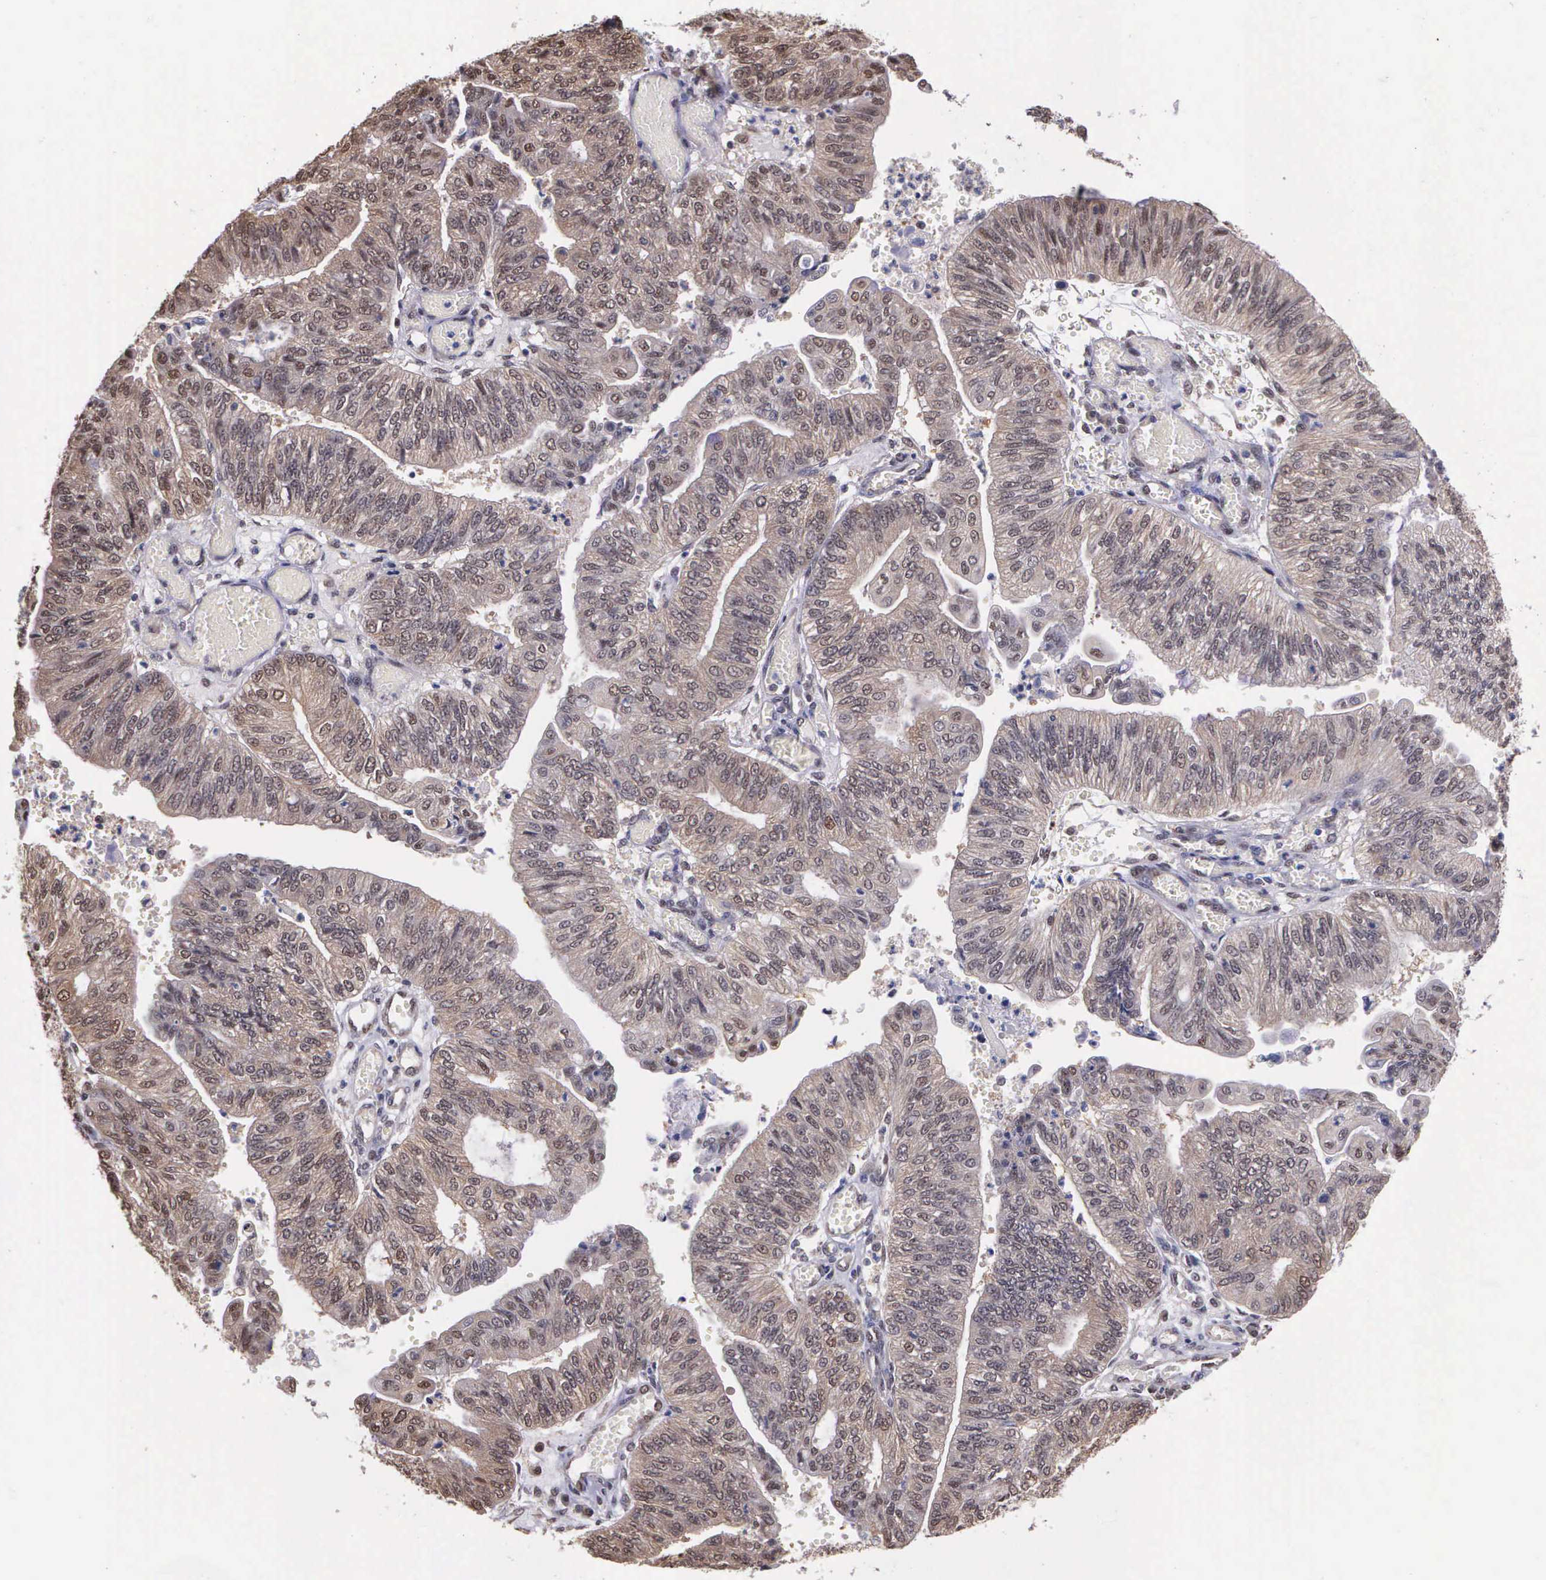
{"staining": {"intensity": "weak", "quantity": ">75%", "location": "cytoplasmic/membranous"}, "tissue": "endometrial cancer", "cell_type": "Tumor cells", "image_type": "cancer", "snomed": [{"axis": "morphology", "description": "Adenocarcinoma, NOS"}, {"axis": "topography", "description": "Endometrium"}], "caption": "Endometrial adenocarcinoma stained for a protein reveals weak cytoplasmic/membranous positivity in tumor cells.", "gene": "PSMC1", "patient": {"sex": "female", "age": 59}}